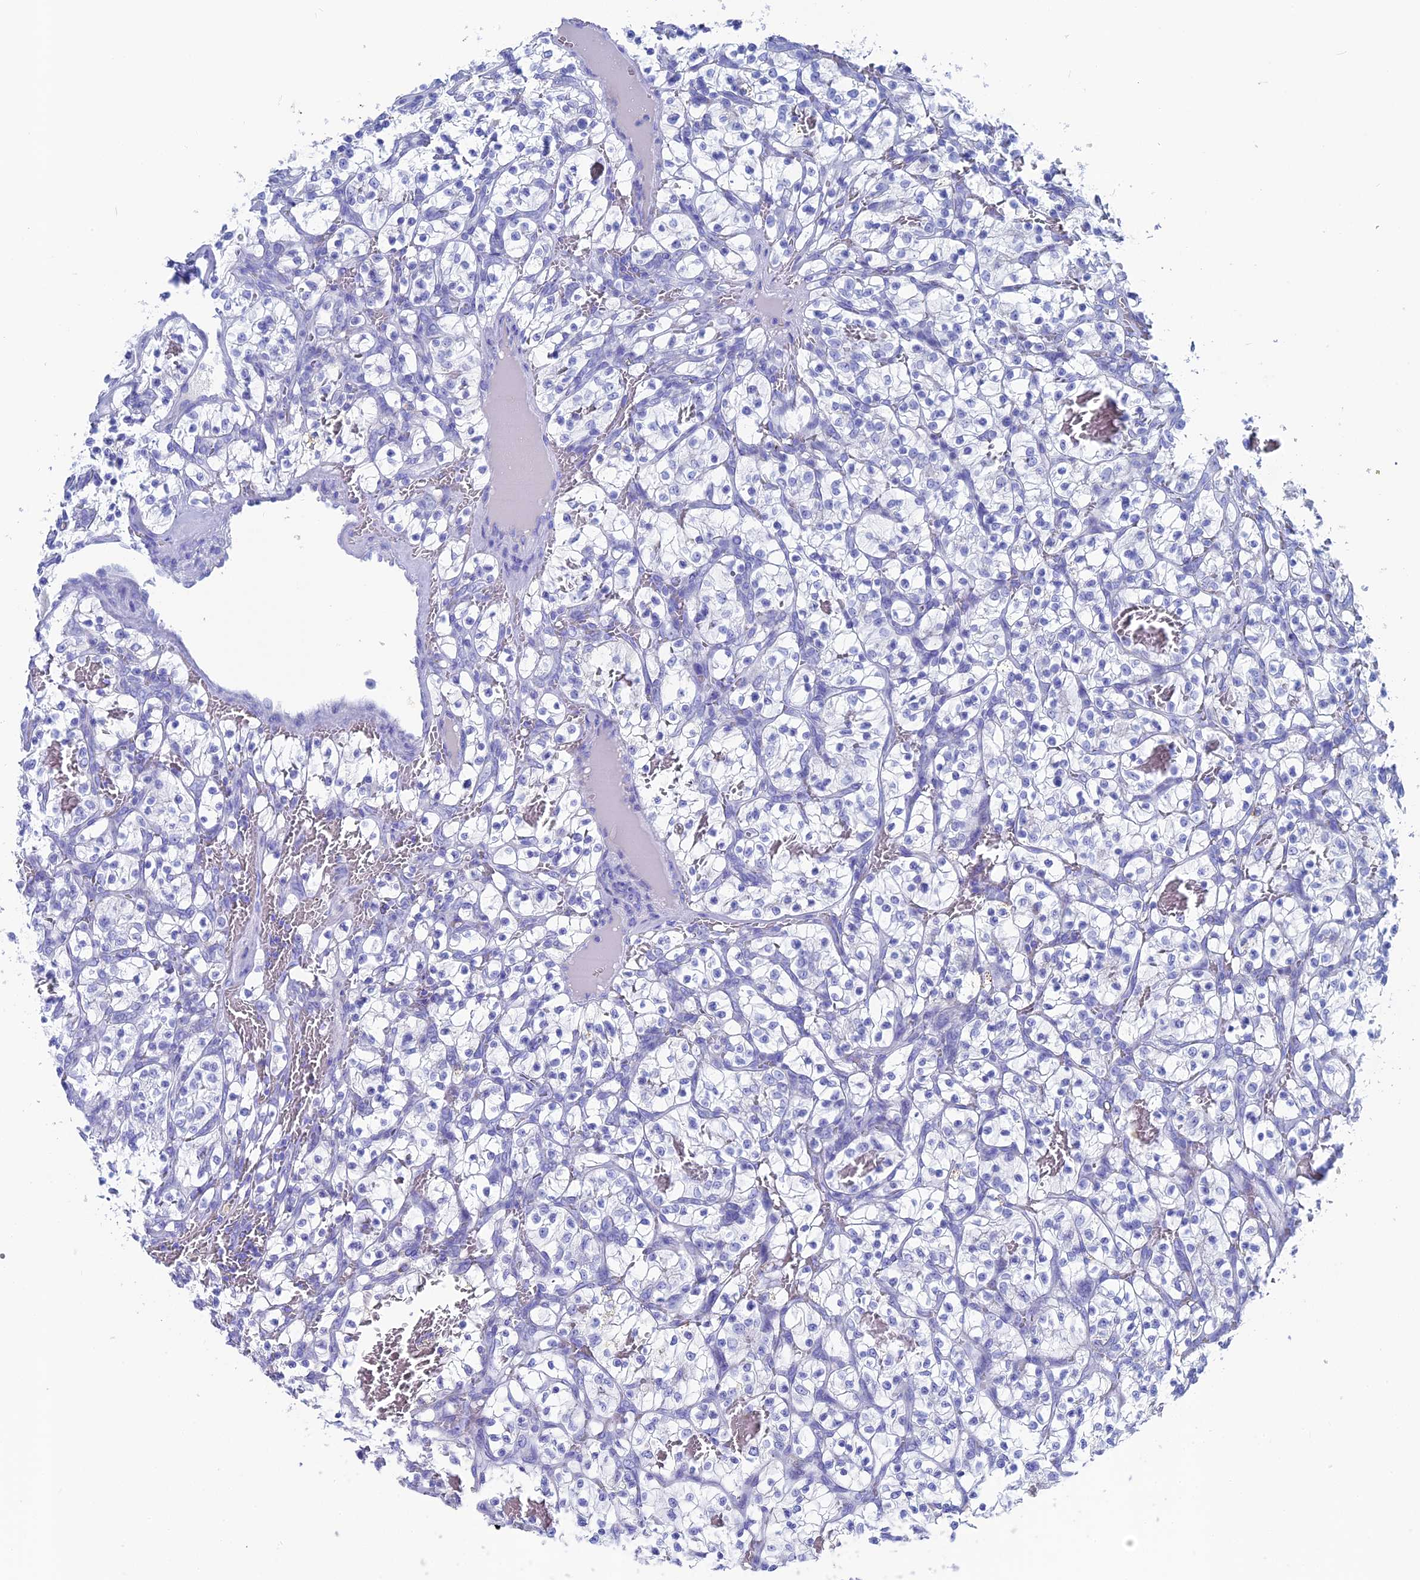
{"staining": {"intensity": "negative", "quantity": "none", "location": "none"}, "tissue": "renal cancer", "cell_type": "Tumor cells", "image_type": "cancer", "snomed": [{"axis": "morphology", "description": "Adenocarcinoma, NOS"}, {"axis": "topography", "description": "Kidney"}], "caption": "Immunohistochemistry photomicrograph of adenocarcinoma (renal) stained for a protein (brown), which exhibits no expression in tumor cells. Nuclei are stained in blue.", "gene": "UNC119", "patient": {"sex": "female", "age": 57}}